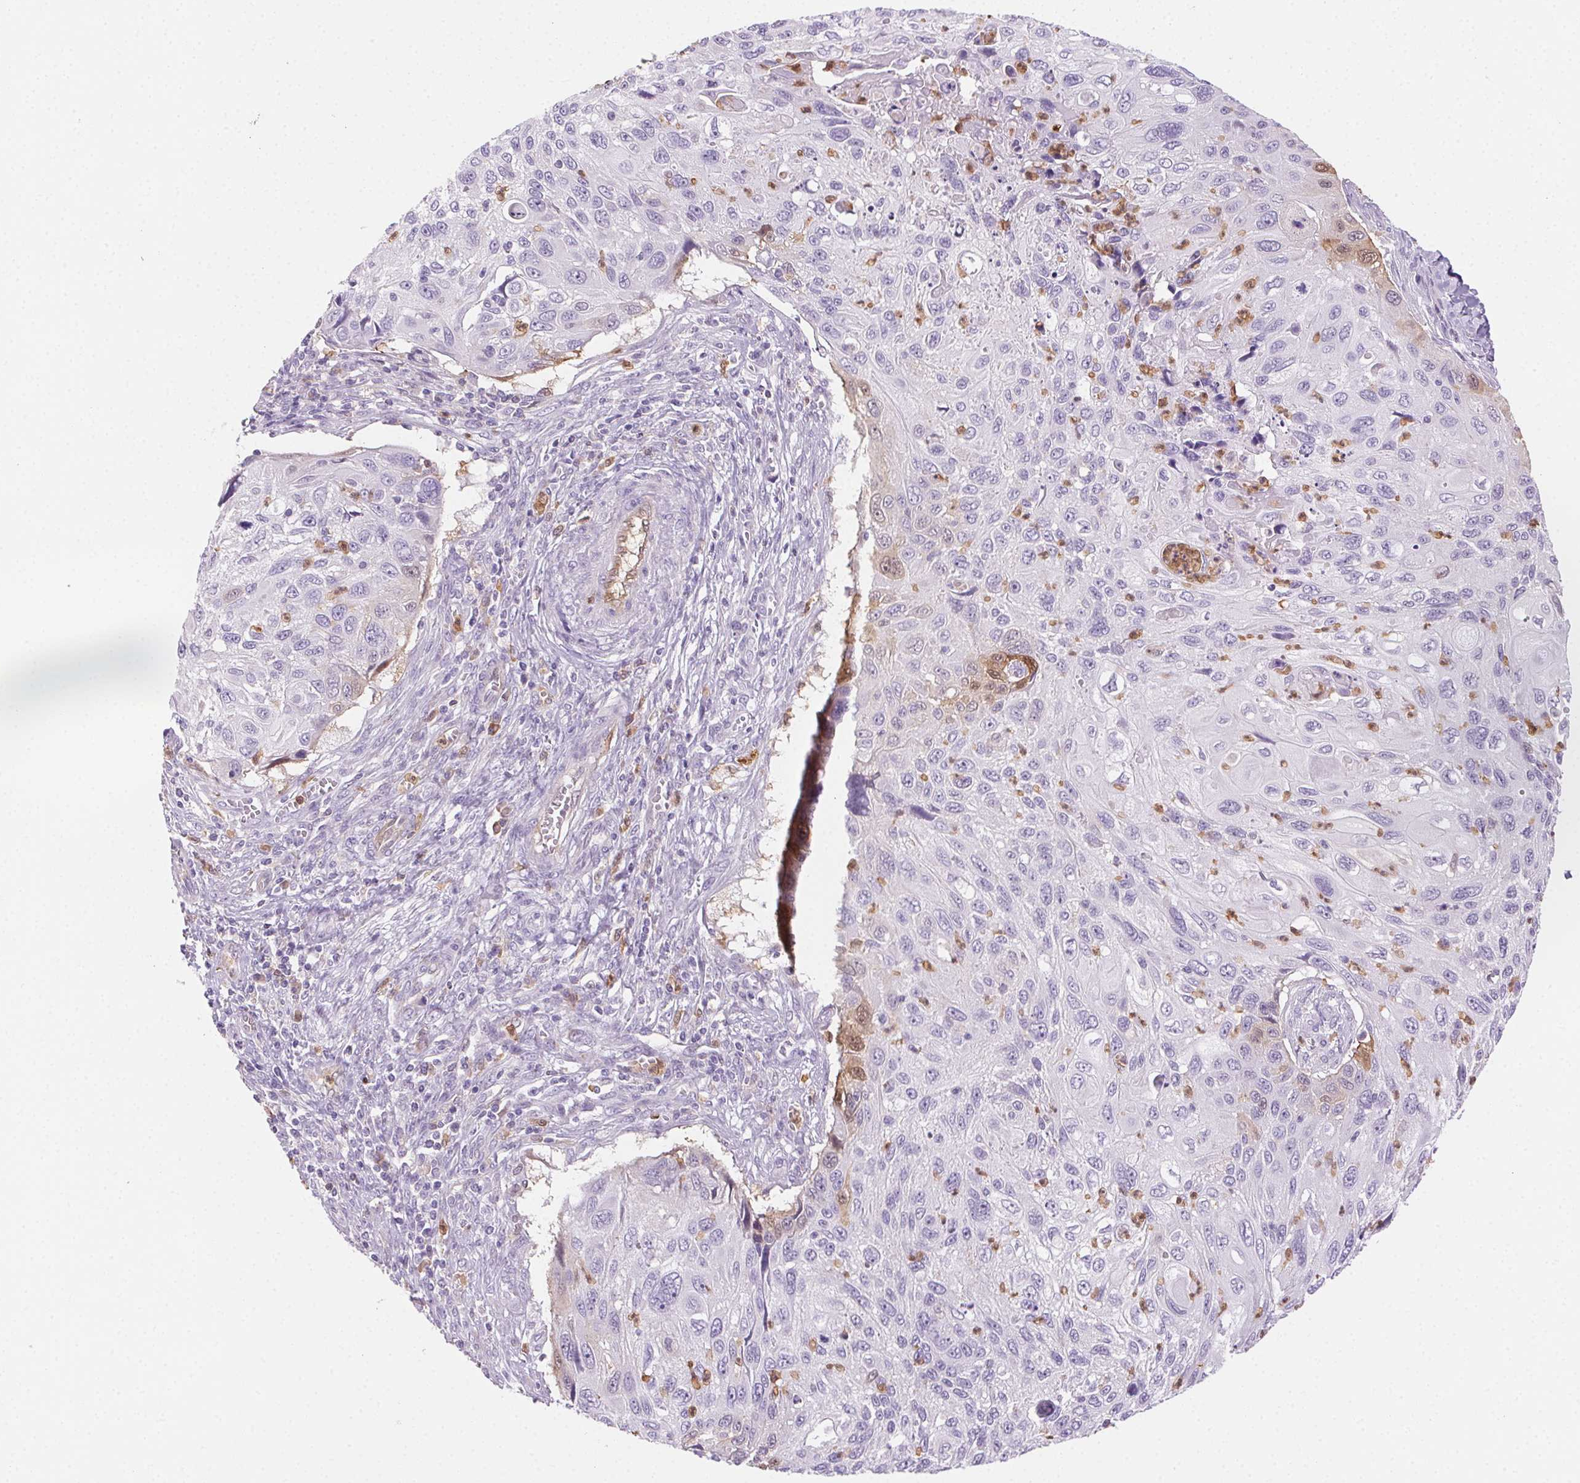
{"staining": {"intensity": "weak", "quantity": "<25%", "location": "nuclear"}, "tissue": "cervical cancer", "cell_type": "Tumor cells", "image_type": "cancer", "snomed": [{"axis": "morphology", "description": "Squamous cell carcinoma, NOS"}, {"axis": "topography", "description": "Cervix"}], "caption": "Squamous cell carcinoma (cervical) stained for a protein using immunohistochemistry displays no staining tumor cells.", "gene": "TMEM45A", "patient": {"sex": "female", "age": 70}}